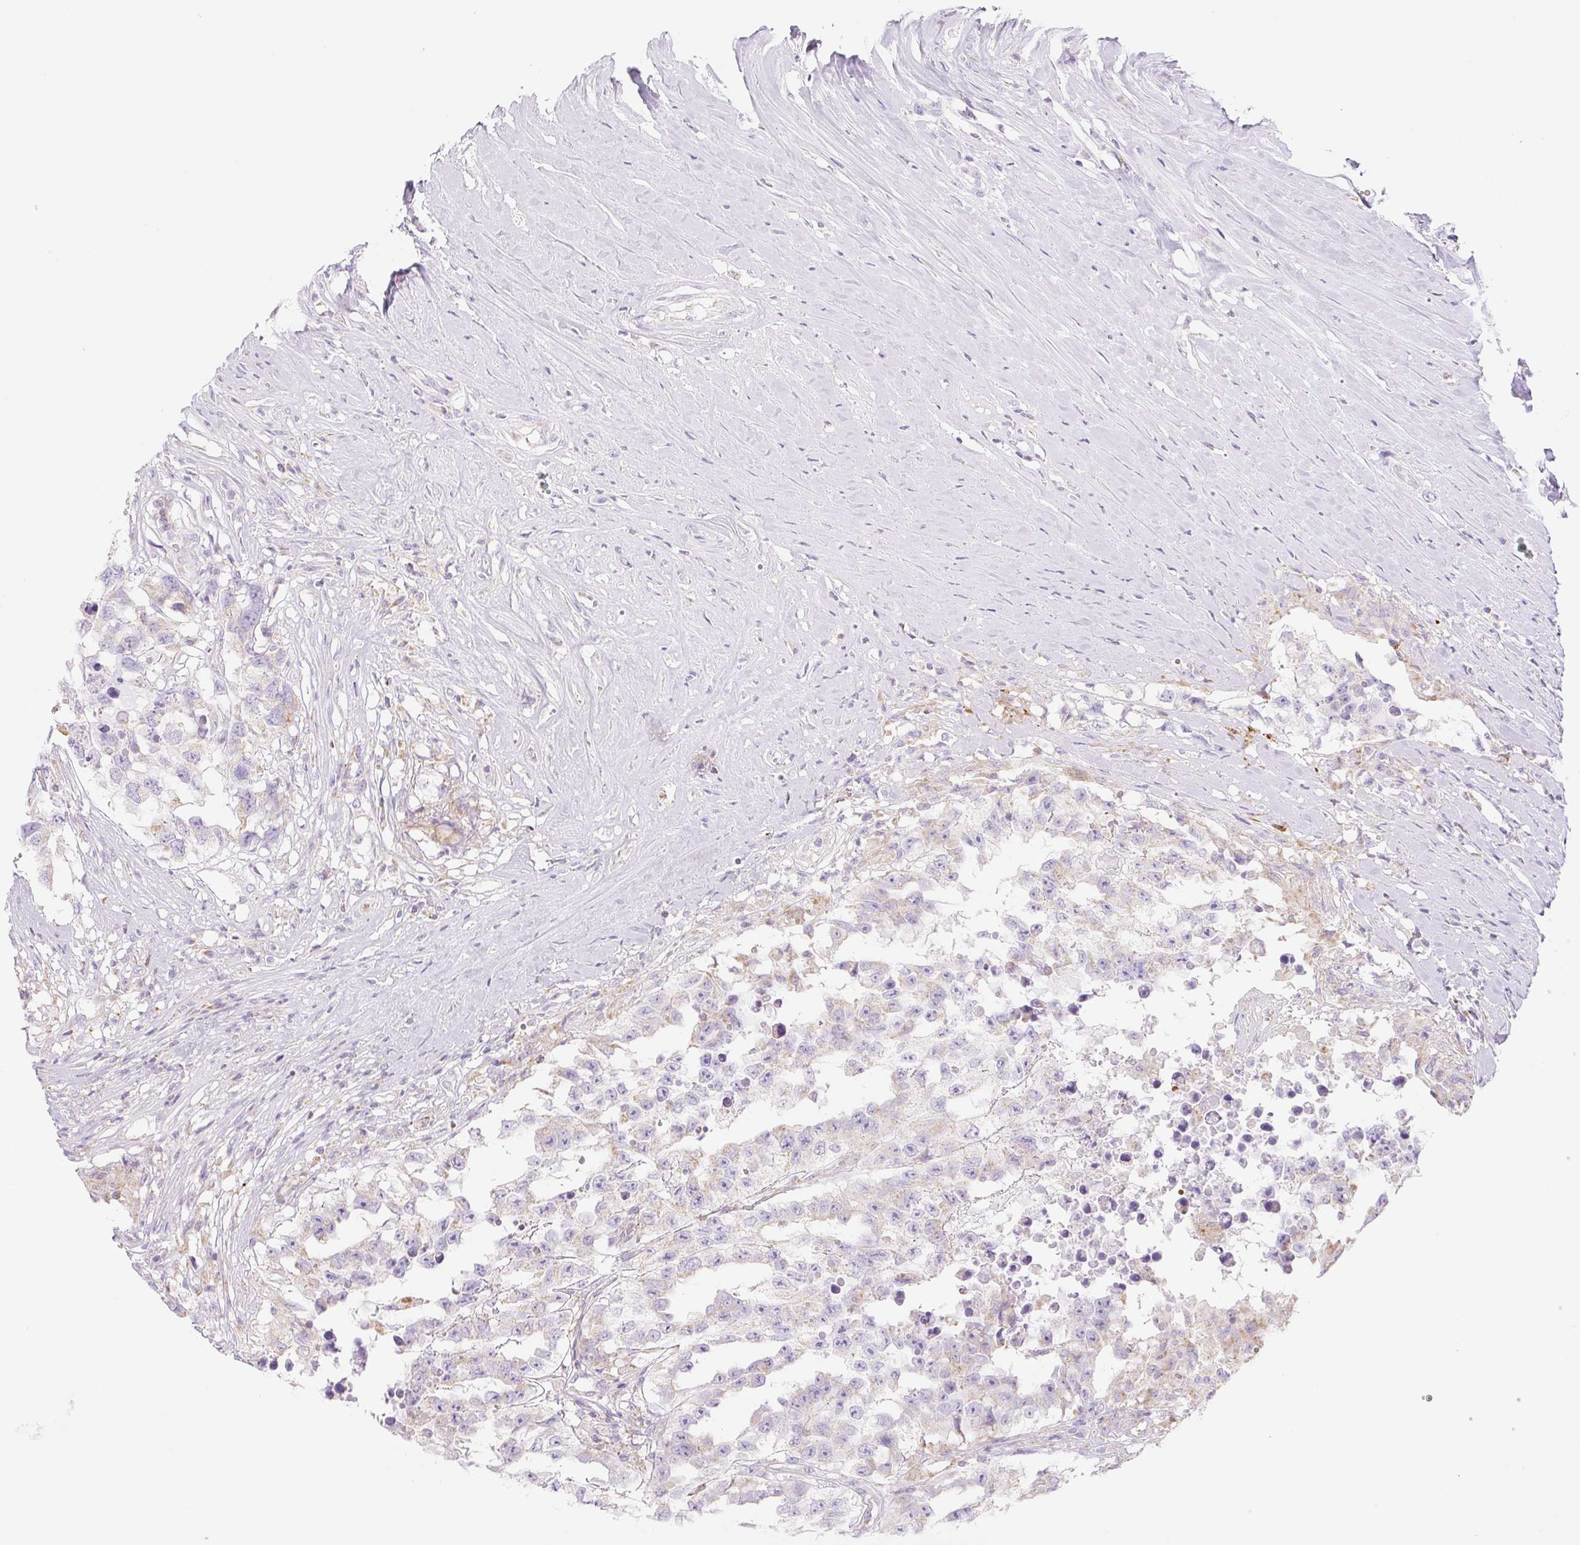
{"staining": {"intensity": "weak", "quantity": "<25%", "location": "cytoplasmic/membranous"}, "tissue": "testis cancer", "cell_type": "Tumor cells", "image_type": "cancer", "snomed": [{"axis": "morphology", "description": "Carcinoma, Embryonal, NOS"}, {"axis": "topography", "description": "Testis"}], "caption": "There is no significant expression in tumor cells of embryonal carcinoma (testis).", "gene": "FOCAD", "patient": {"sex": "male", "age": 83}}